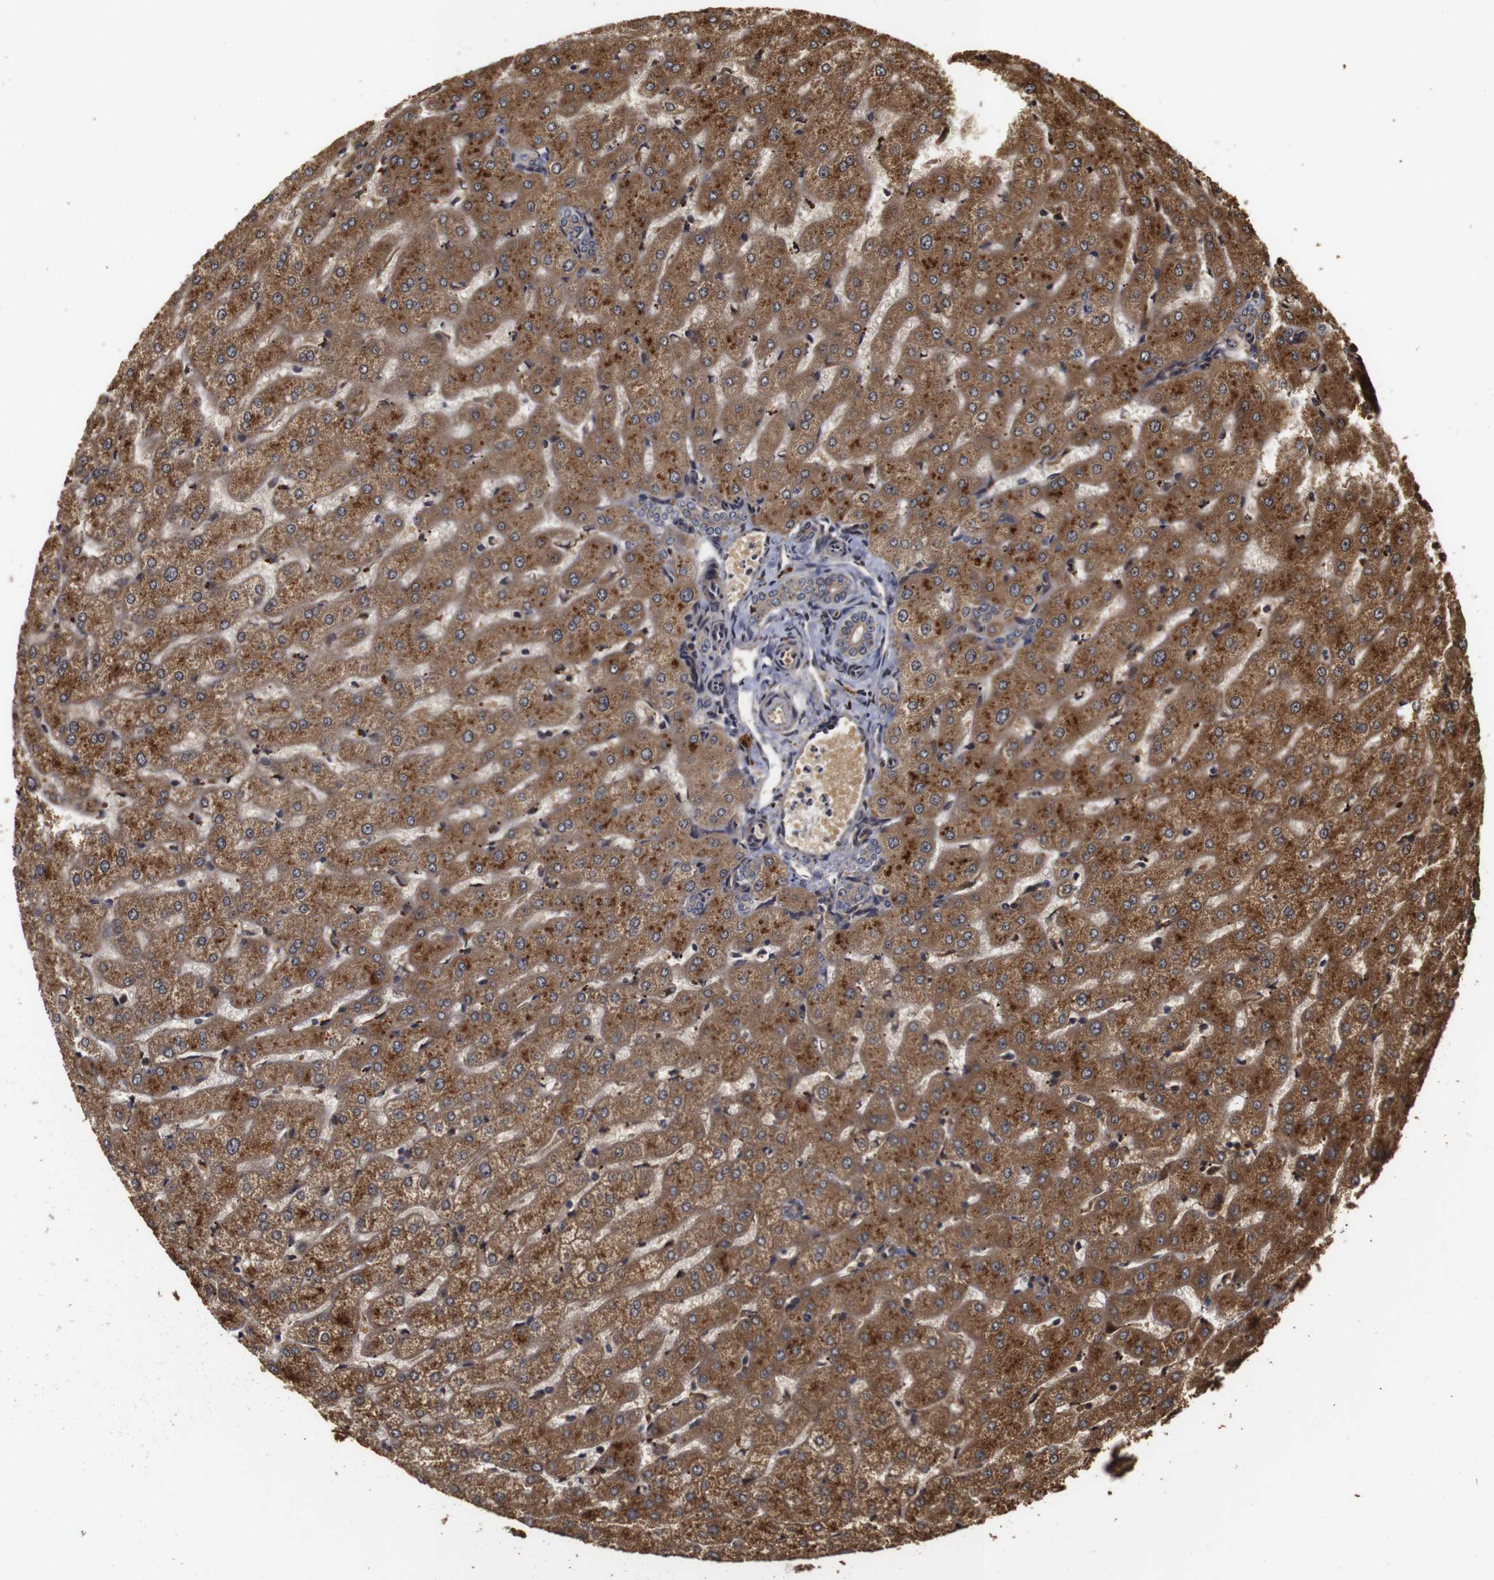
{"staining": {"intensity": "weak", "quantity": ">75%", "location": "cytoplasmic/membranous"}, "tissue": "liver", "cell_type": "Cholangiocytes", "image_type": "normal", "snomed": [{"axis": "morphology", "description": "Normal tissue, NOS"}, {"axis": "morphology", "description": "Fibrosis, NOS"}, {"axis": "topography", "description": "Liver"}], "caption": "A photomicrograph of human liver stained for a protein reveals weak cytoplasmic/membranous brown staining in cholangiocytes. The staining was performed using DAB (3,3'-diaminobenzidine) to visualize the protein expression in brown, while the nuclei were stained in blue with hematoxylin (Magnification: 20x).", "gene": "PTPN14", "patient": {"sex": "female", "age": 29}}